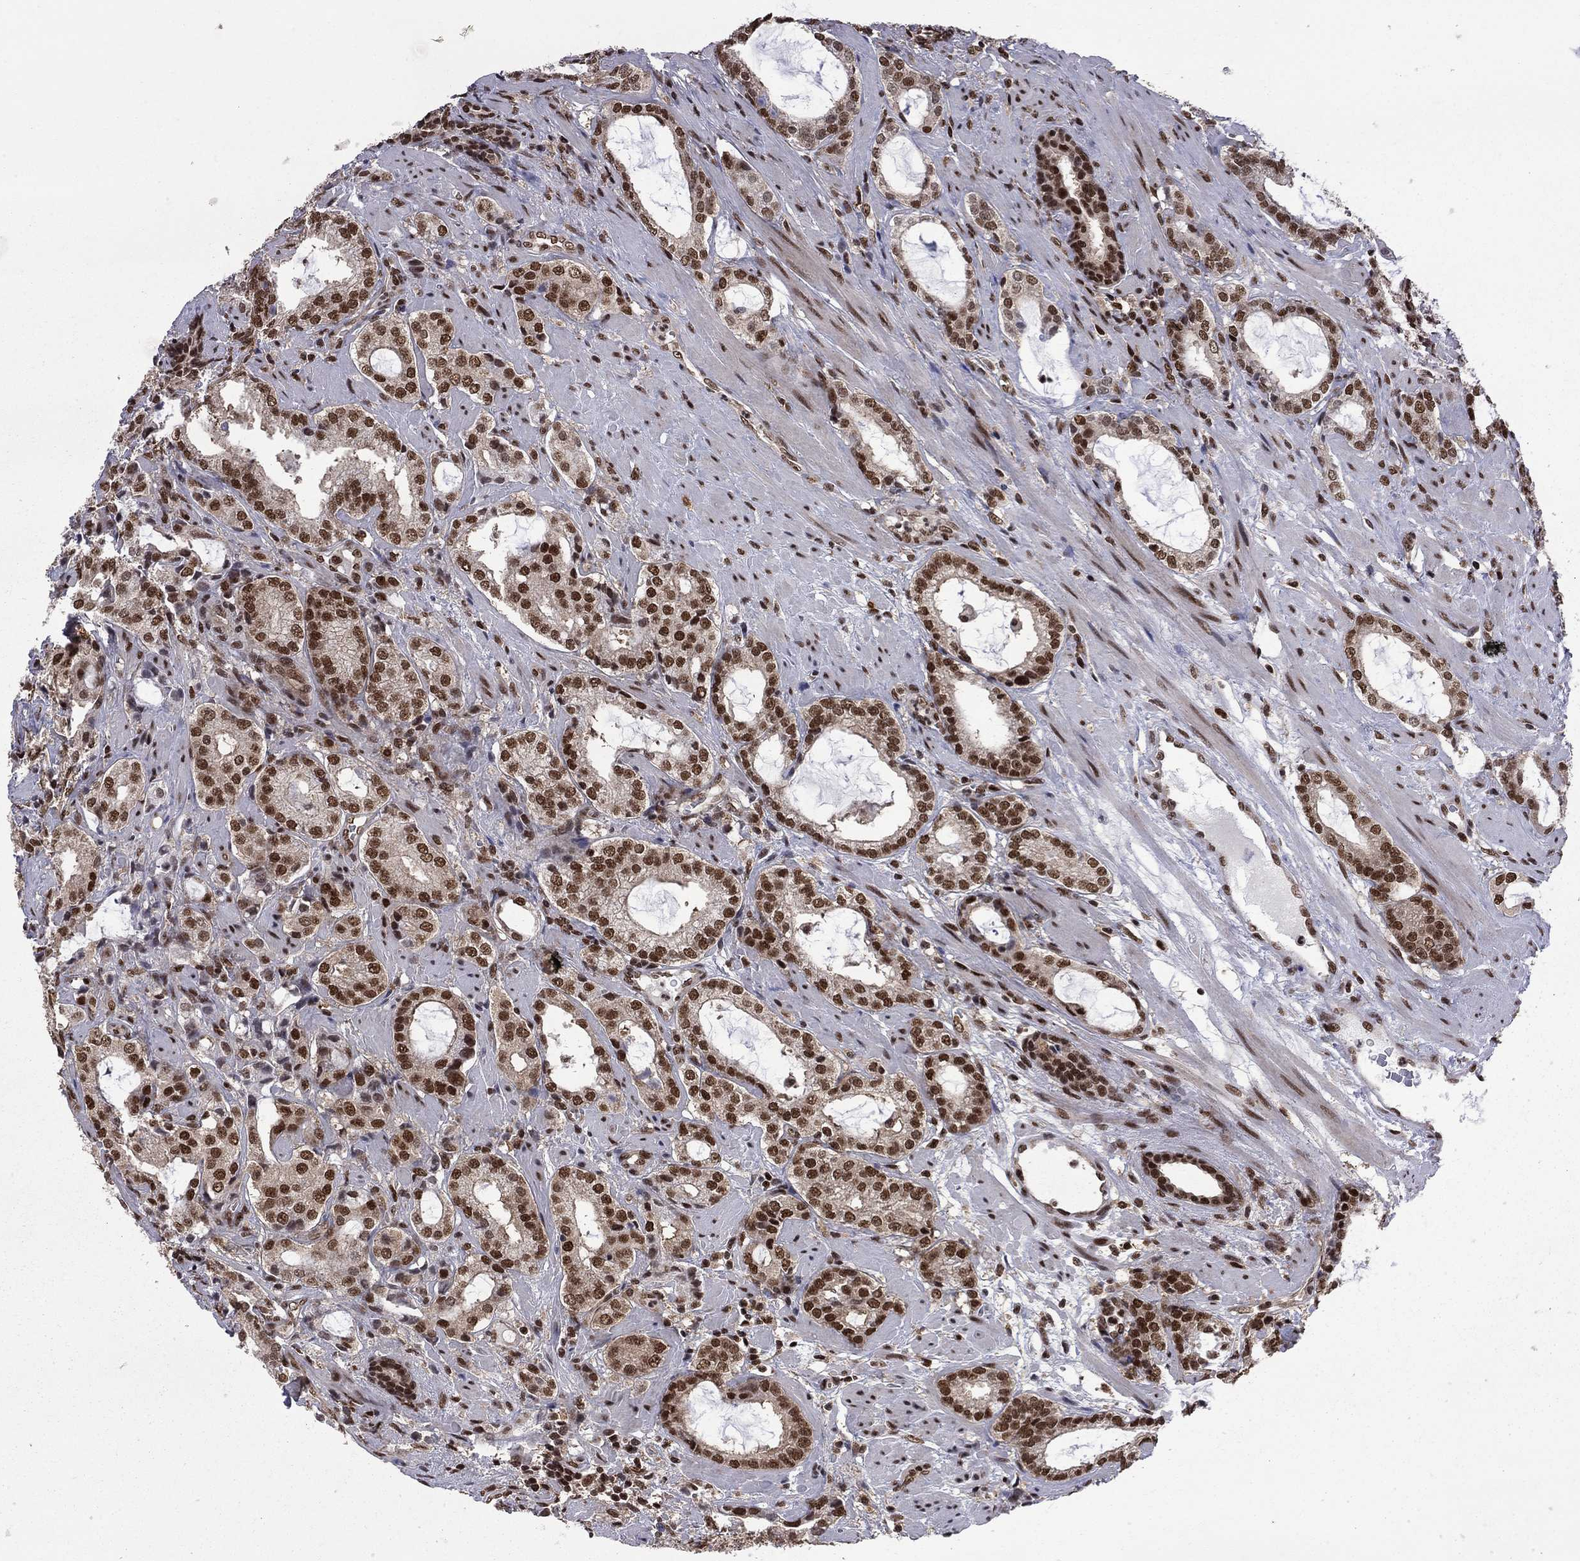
{"staining": {"intensity": "strong", "quantity": ">75%", "location": "nuclear"}, "tissue": "prostate cancer", "cell_type": "Tumor cells", "image_type": "cancer", "snomed": [{"axis": "morphology", "description": "Adenocarcinoma, NOS"}, {"axis": "topography", "description": "Prostate"}], "caption": "IHC of prostate cancer demonstrates high levels of strong nuclear staining in about >75% of tumor cells. (Brightfield microscopy of DAB IHC at high magnification).", "gene": "MED25", "patient": {"sex": "male", "age": 66}}